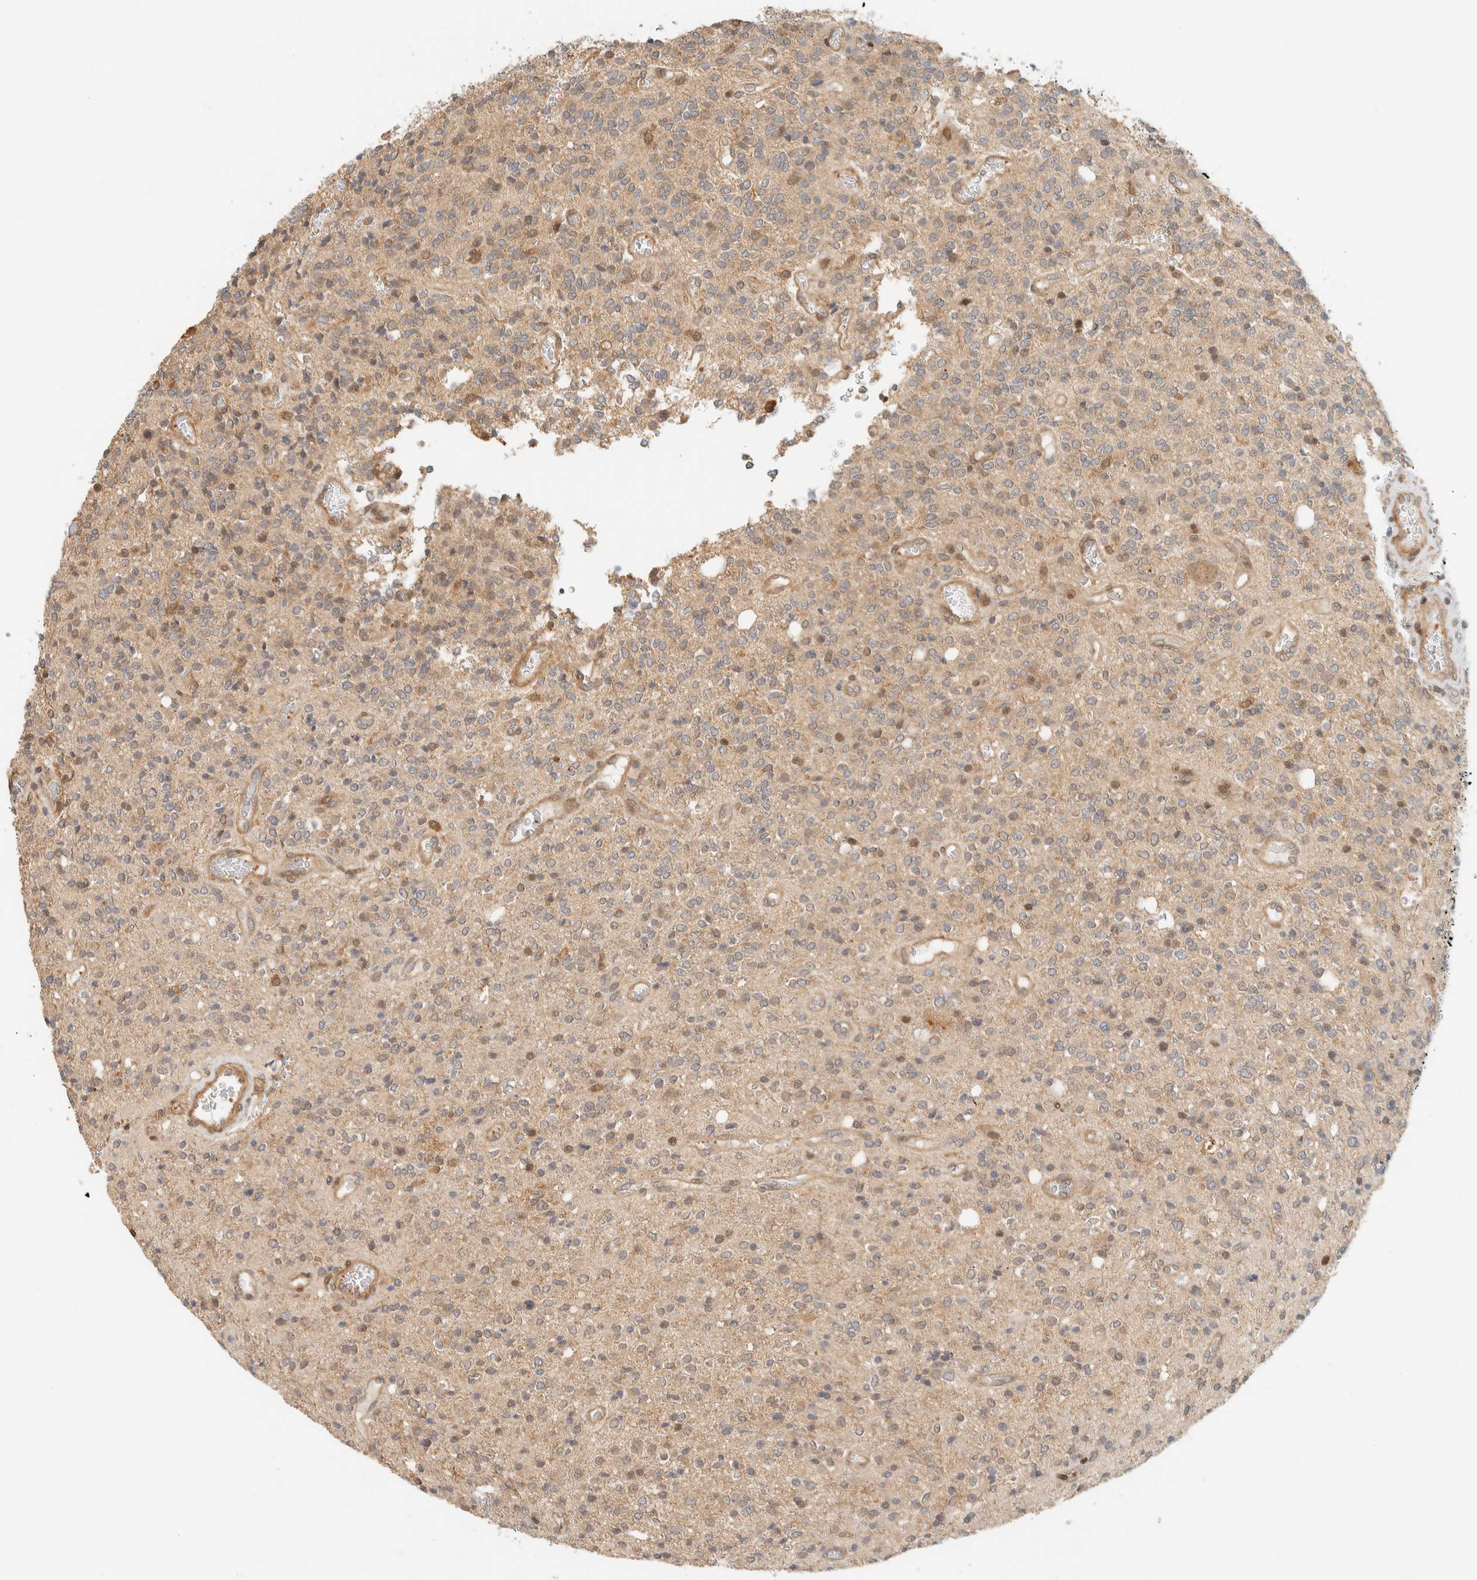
{"staining": {"intensity": "weak", "quantity": "<25%", "location": "cytoplasmic/membranous"}, "tissue": "glioma", "cell_type": "Tumor cells", "image_type": "cancer", "snomed": [{"axis": "morphology", "description": "Glioma, malignant, High grade"}, {"axis": "topography", "description": "Brain"}], "caption": "Tumor cells are negative for protein expression in human glioma. (DAB immunohistochemistry, high magnification).", "gene": "ARFGEF1", "patient": {"sex": "male", "age": 34}}